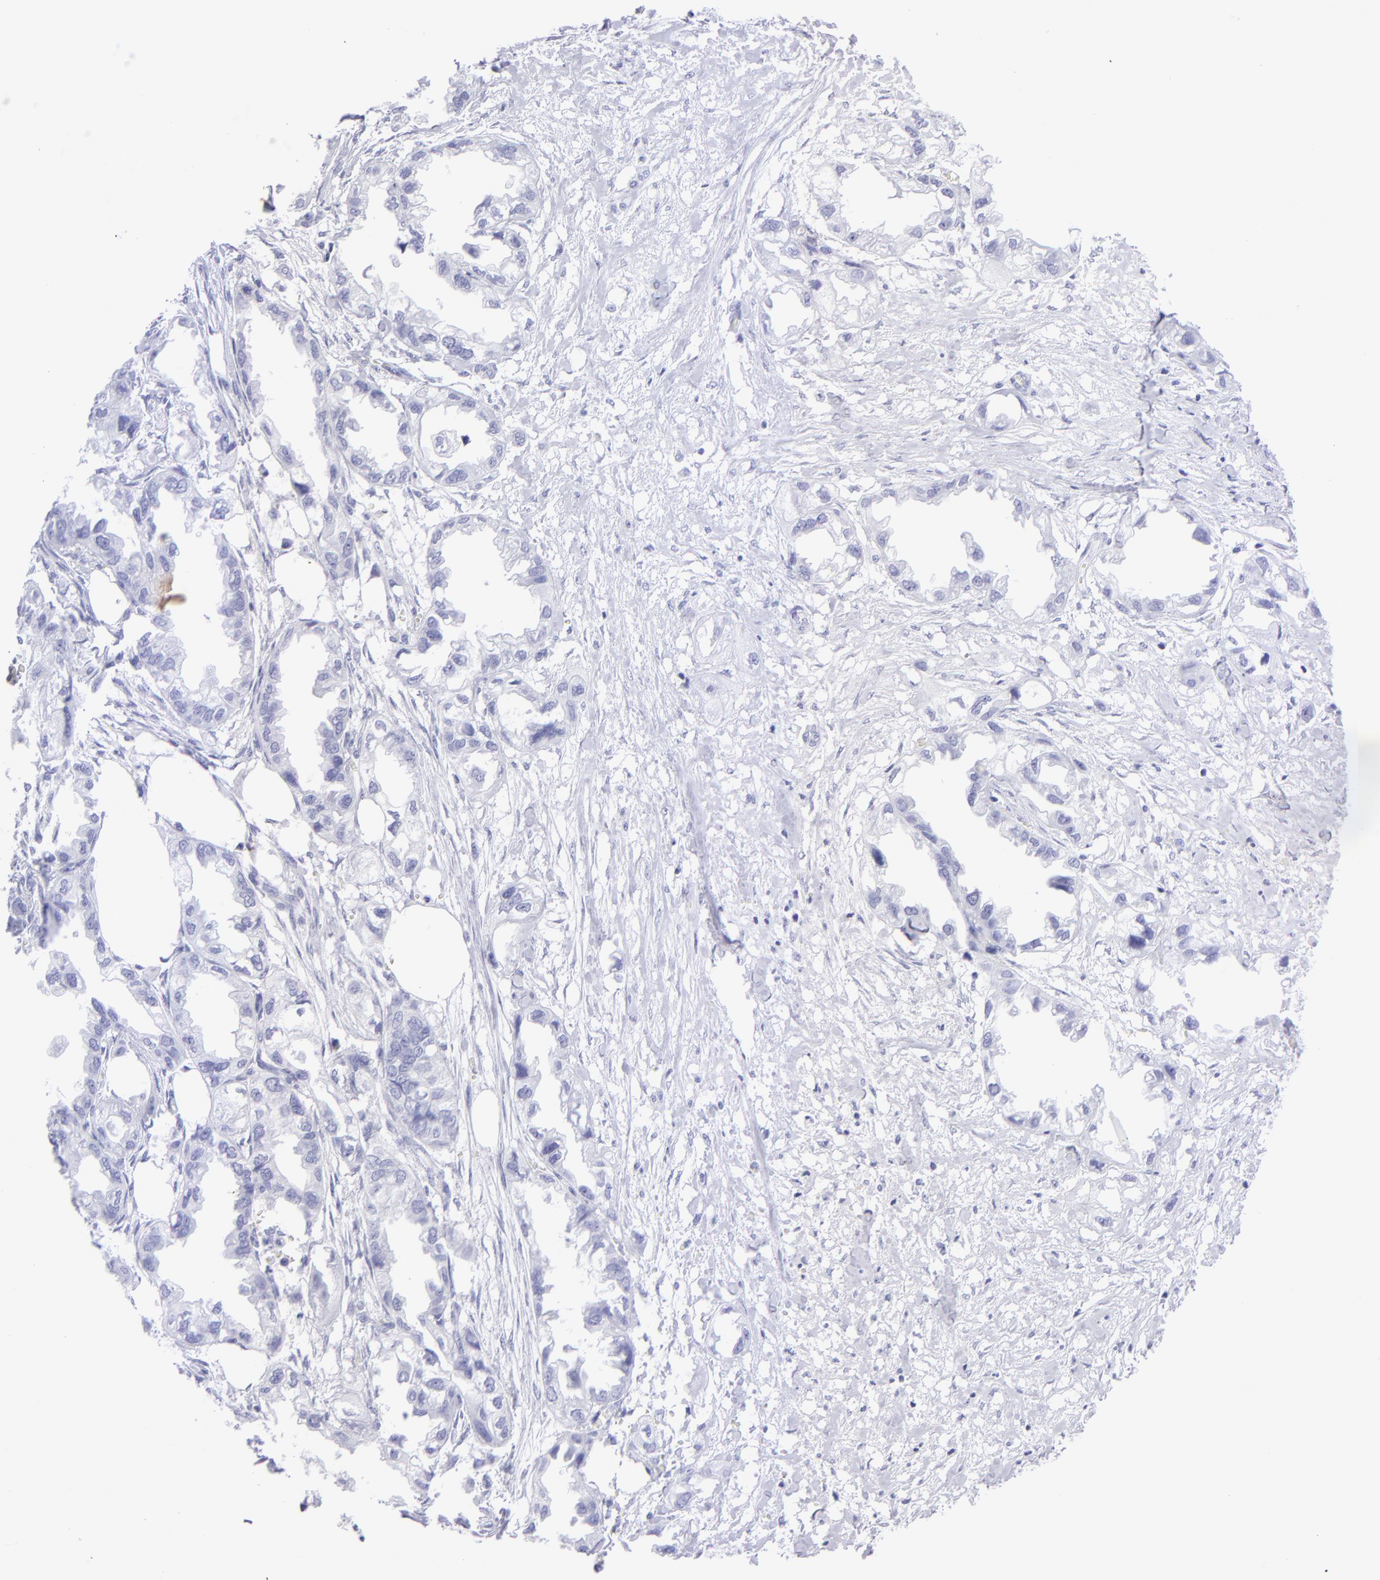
{"staining": {"intensity": "negative", "quantity": "none", "location": "none"}, "tissue": "endometrial cancer", "cell_type": "Tumor cells", "image_type": "cancer", "snomed": [{"axis": "morphology", "description": "Adenocarcinoma, NOS"}, {"axis": "topography", "description": "Endometrium"}], "caption": "This is an IHC histopathology image of human adenocarcinoma (endometrial). There is no expression in tumor cells.", "gene": "SLC1A2", "patient": {"sex": "female", "age": 67}}